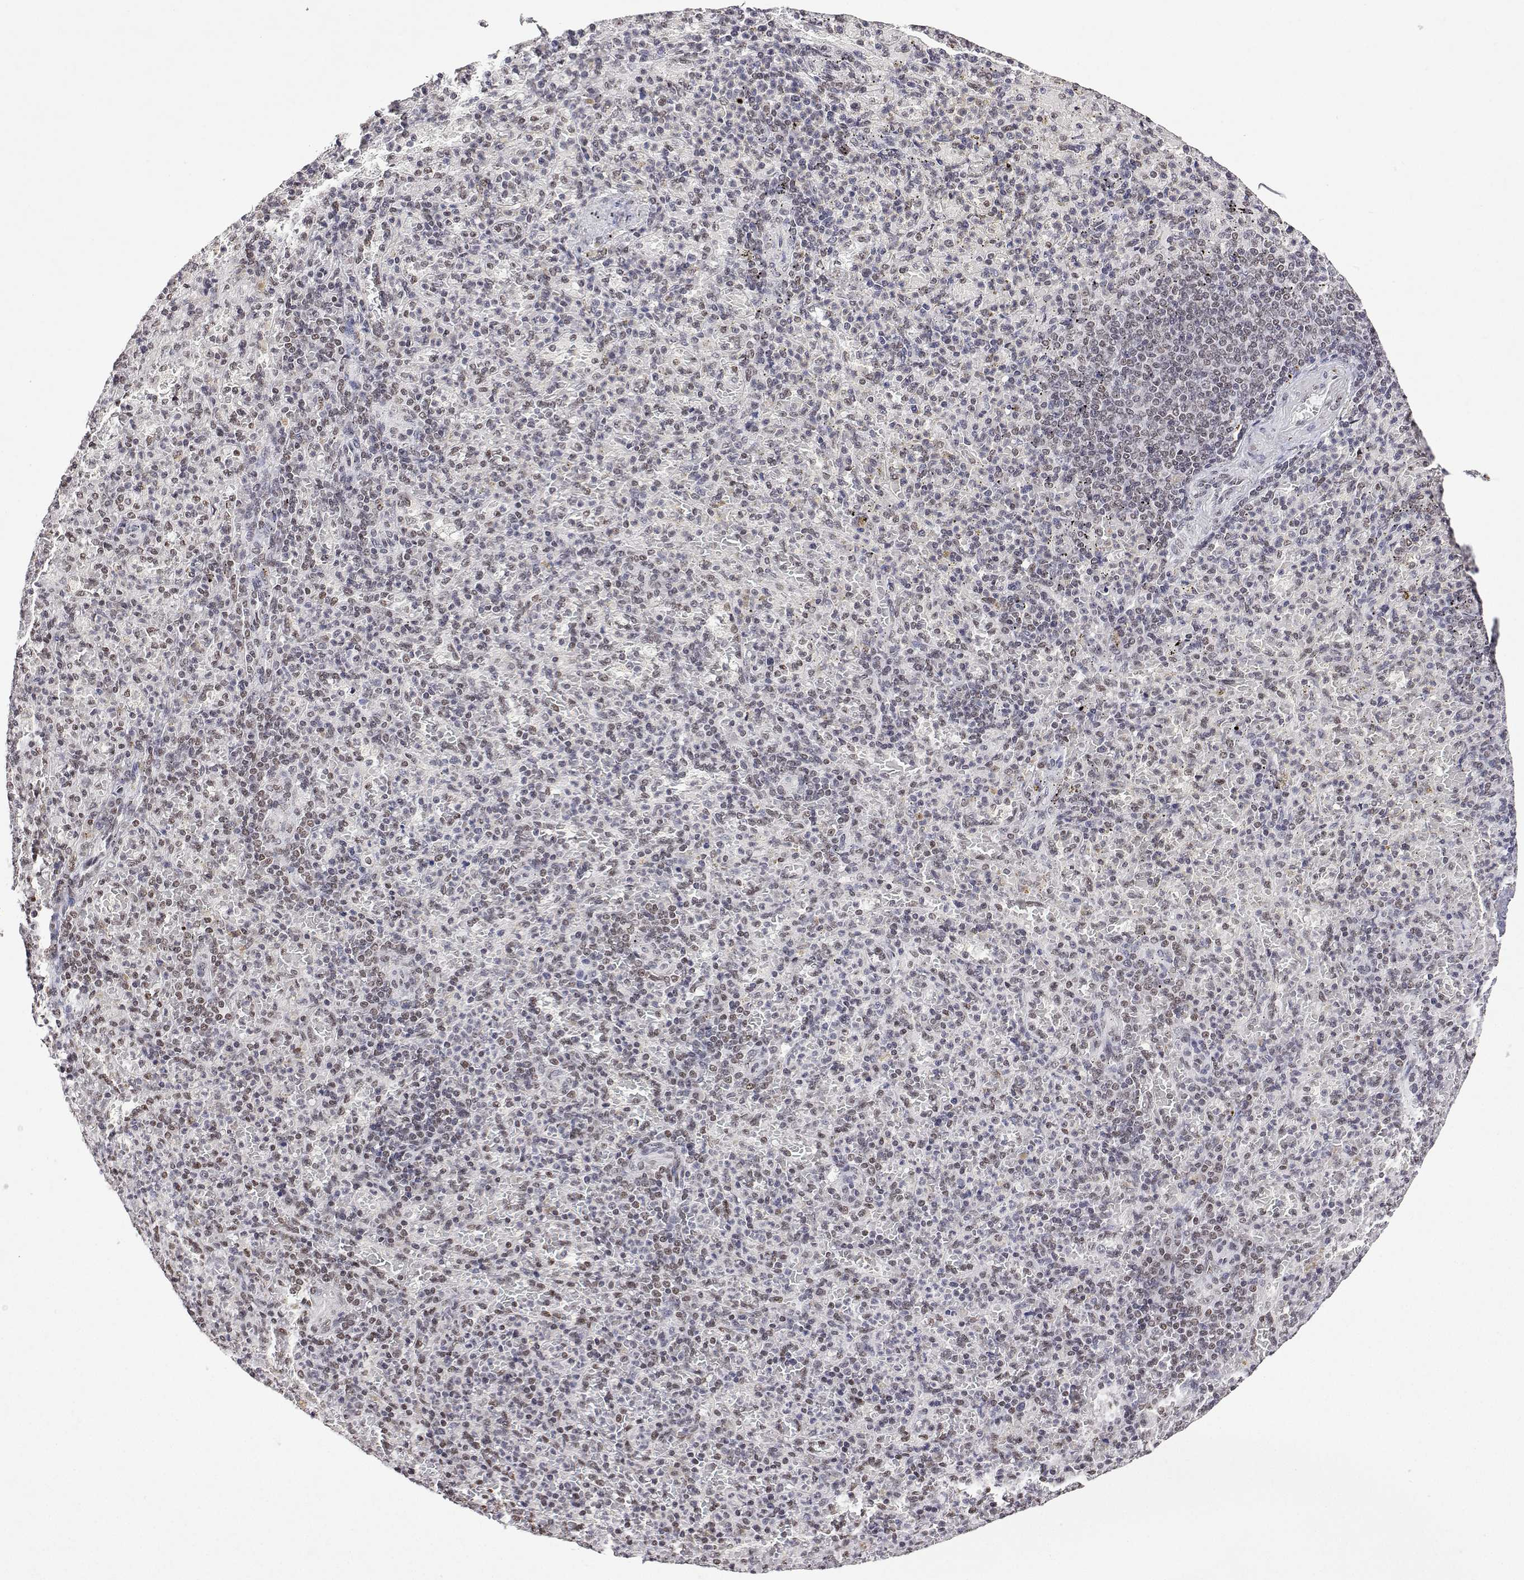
{"staining": {"intensity": "weak", "quantity": ">75%", "location": "nuclear"}, "tissue": "spleen", "cell_type": "Cells in red pulp", "image_type": "normal", "snomed": [{"axis": "morphology", "description": "Normal tissue, NOS"}, {"axis": "topography", "description": "Spleen"}], "caption": "IHC micrograph of benign spleen: spleen stained using immunohistochemistry (IHC) displays low levels of weak protein expression localized specifically in the nuclear of cells in red pulp, appearing as a nuclear brown color.", "gene": "XPC", "patient": {"sex": "female", "age": 74}}